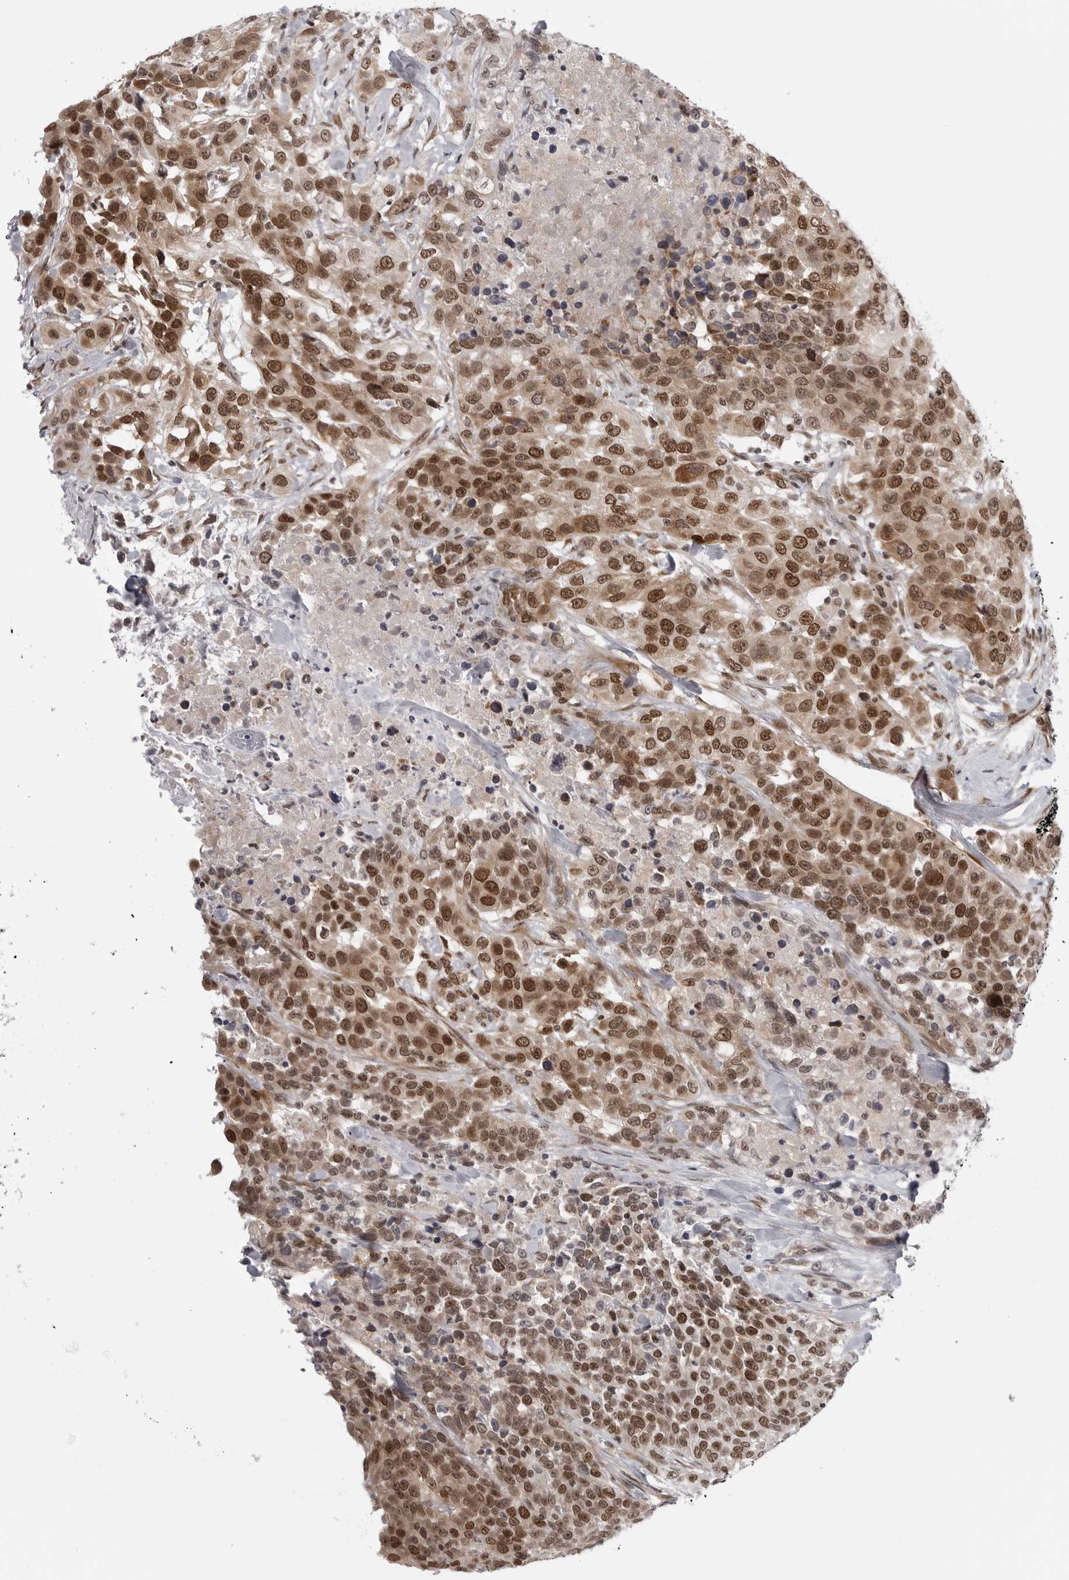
{"staining": {"intensity": "moderate", "quantity": ">75%", "location": "nuclear"}, "tissue": "urothelial cancer", "cell_type": "Tumor cells", "image_type": "cancer", "snomed": [{"axis": "morphology", "description": "Urothelial carcinoma, High grade"}, {"axis": "topography", "description": "Urinary bladder"}], "caption": "The histopathology image exhibits staining of urothelial carcinoma (high-grade), revealing moderate nuclear protein expression (brown color) within tumor cells. (DAB (3,3'-diaminobenzidine) IHC, brown staining for protein, blue staining for nuclei).", "gene": "PRDM10", "patient": {"sex": "female", "age": 80}}